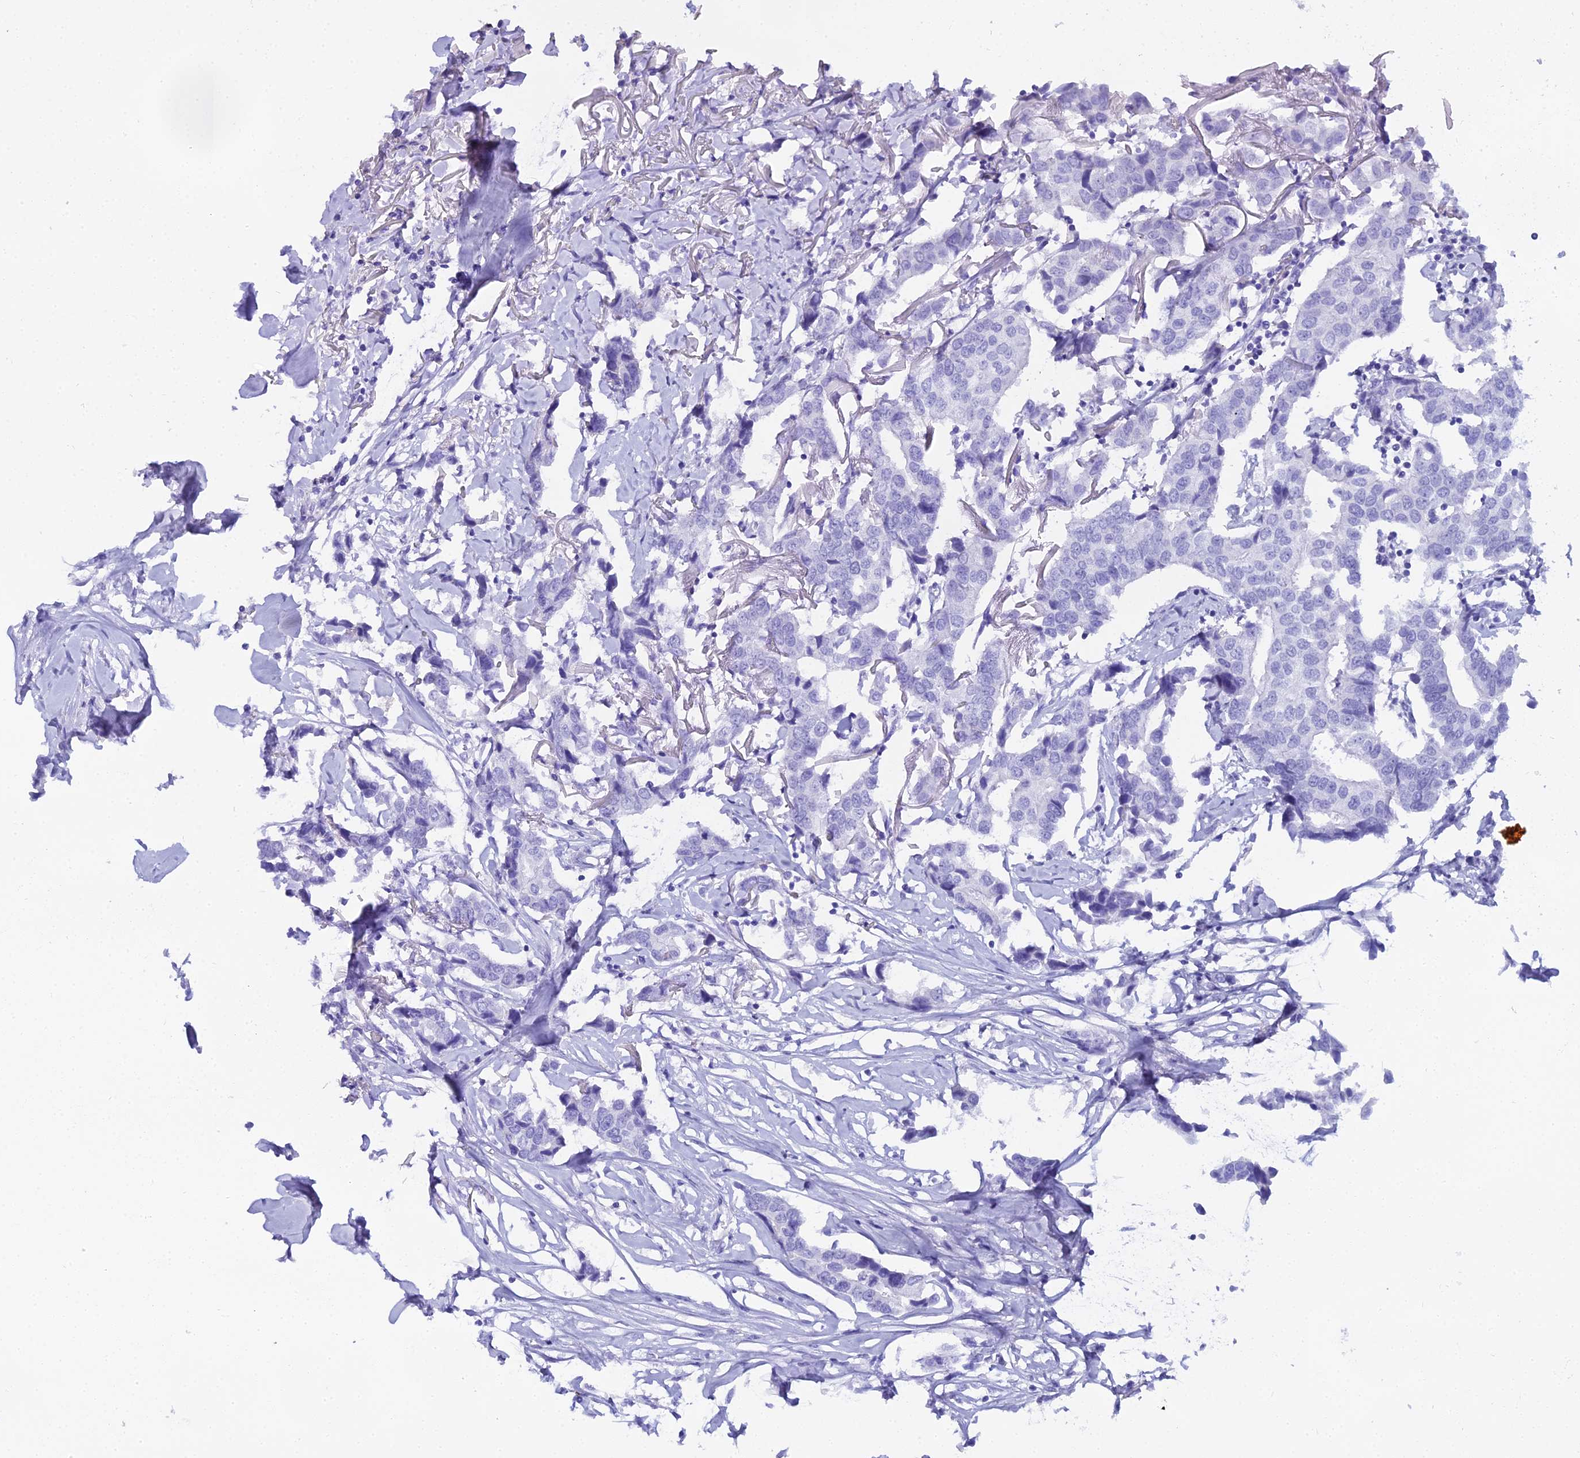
{"staining": {"intensity": "negative", "quantity": "none", "location": "none"}, "tissue": "breast cancer", "cell_type": "Tumor cells", "image_type": "cancer", "snomed": [{"axis": "morphology", "description": "Duct carcinoma"}, {"axis": "topography", "description": "Breast"}], "caption": "Immunohistochemical staining of breast cancer (infiltrating ductal carcinoma) exhibits no significant staining in tumor cells. (DAB immunohistochemistry (IHC) with hematoxylin counter stain).", "gene": "CGB2", "patient": {"sex": "female", "age": 80}}